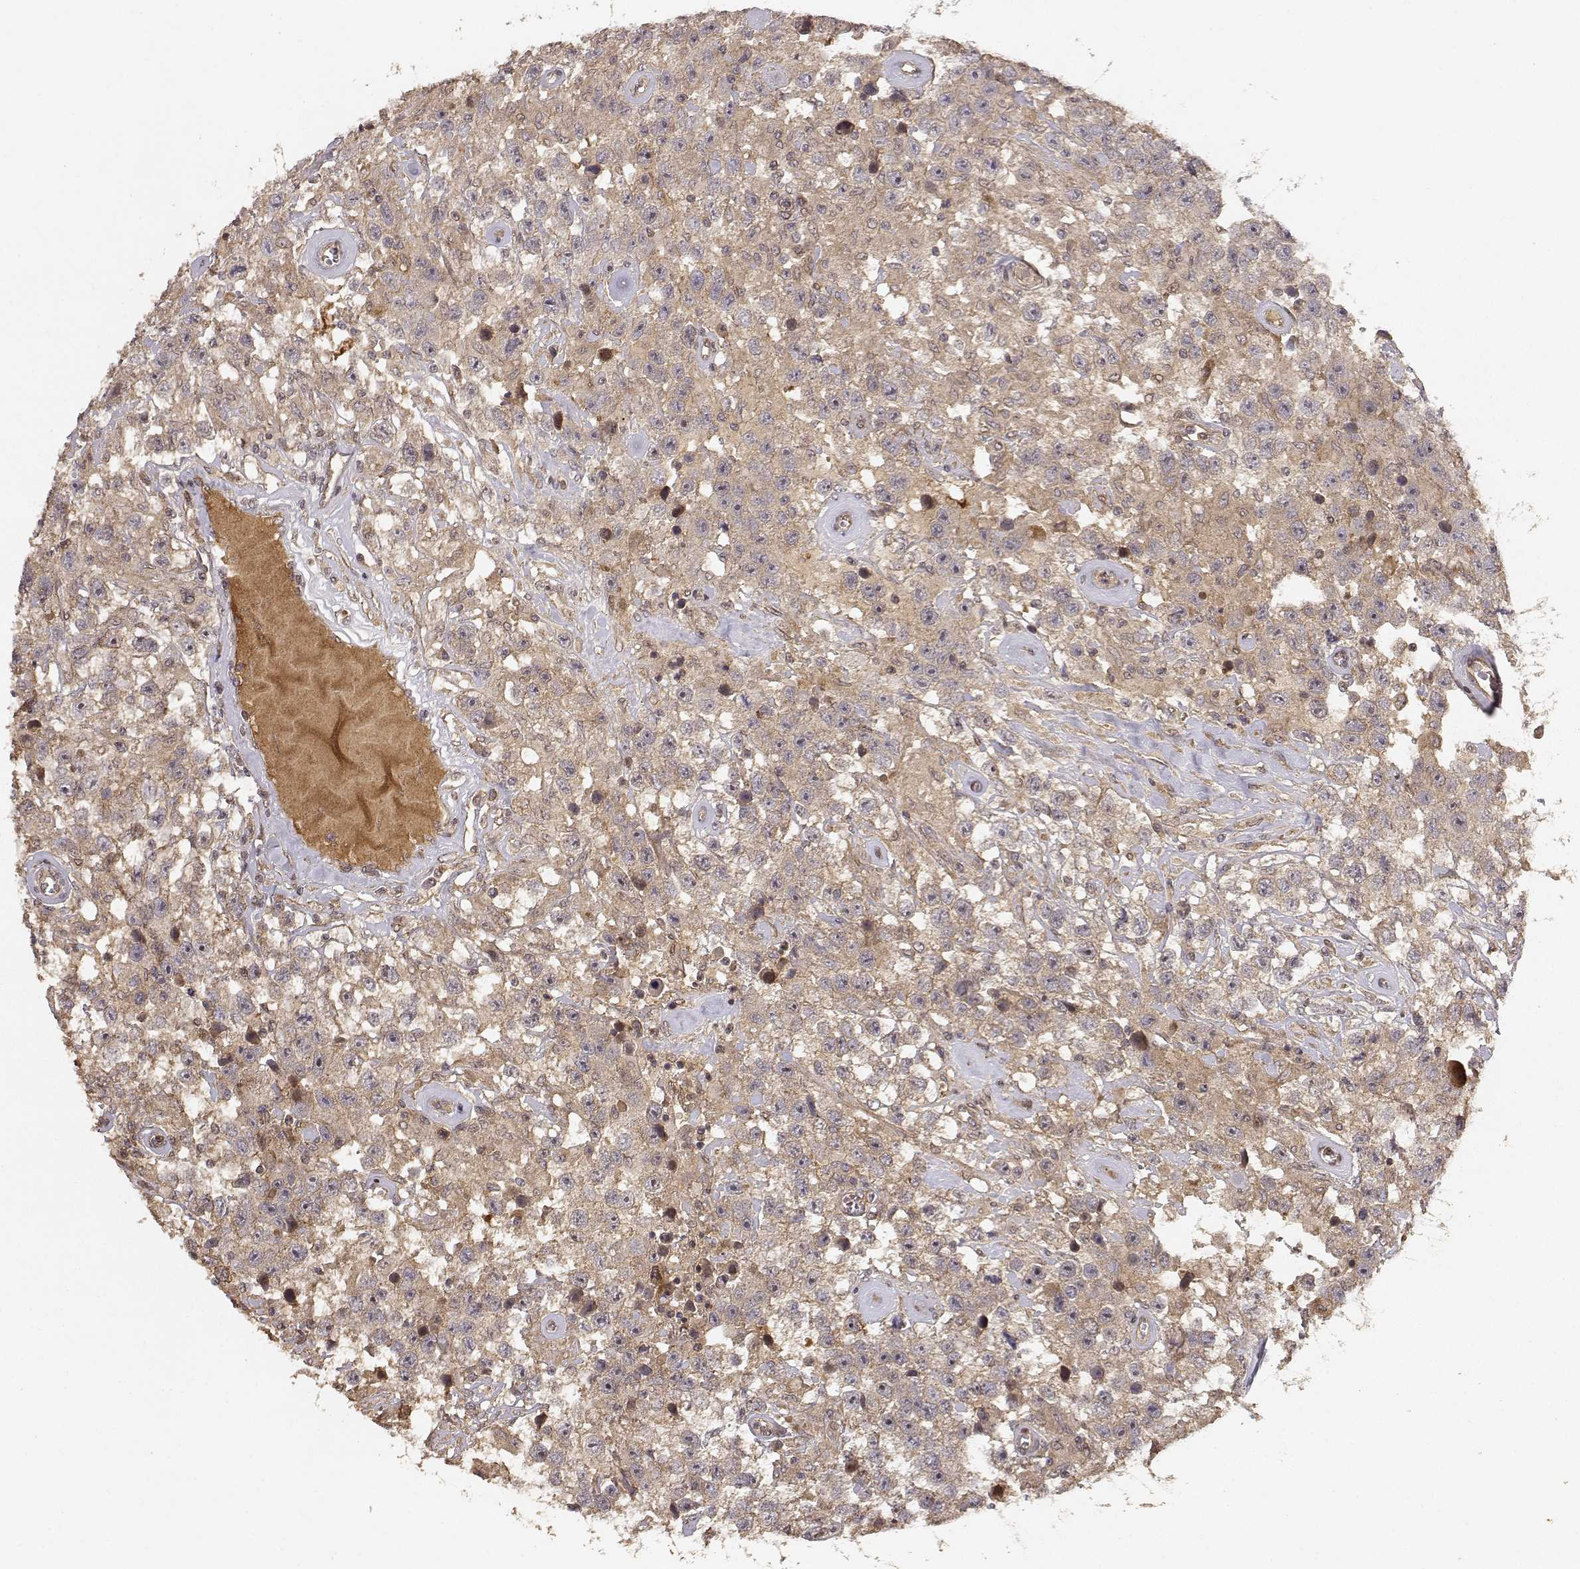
{"staining": {"intensity": "weak", "quantity": ">75%", "location": "cytoplasmic/membranous"}, "tissue": "testis cancer", "cell_type": "Tumor cells", "image_type": "cancer", "snomed": [{"axis": "morphology", "description": "Seminoma, NOS"}, {"axis": "topography", "description": "Testis"}], "caption": "The histopathology image demonstrates a brown stain indicating the presence of a protein in the cytoplasmic/membranous of tumor cells in testis cancer.", "gene": "PICK1", "patient": {"sex": "male", "age": 43}}